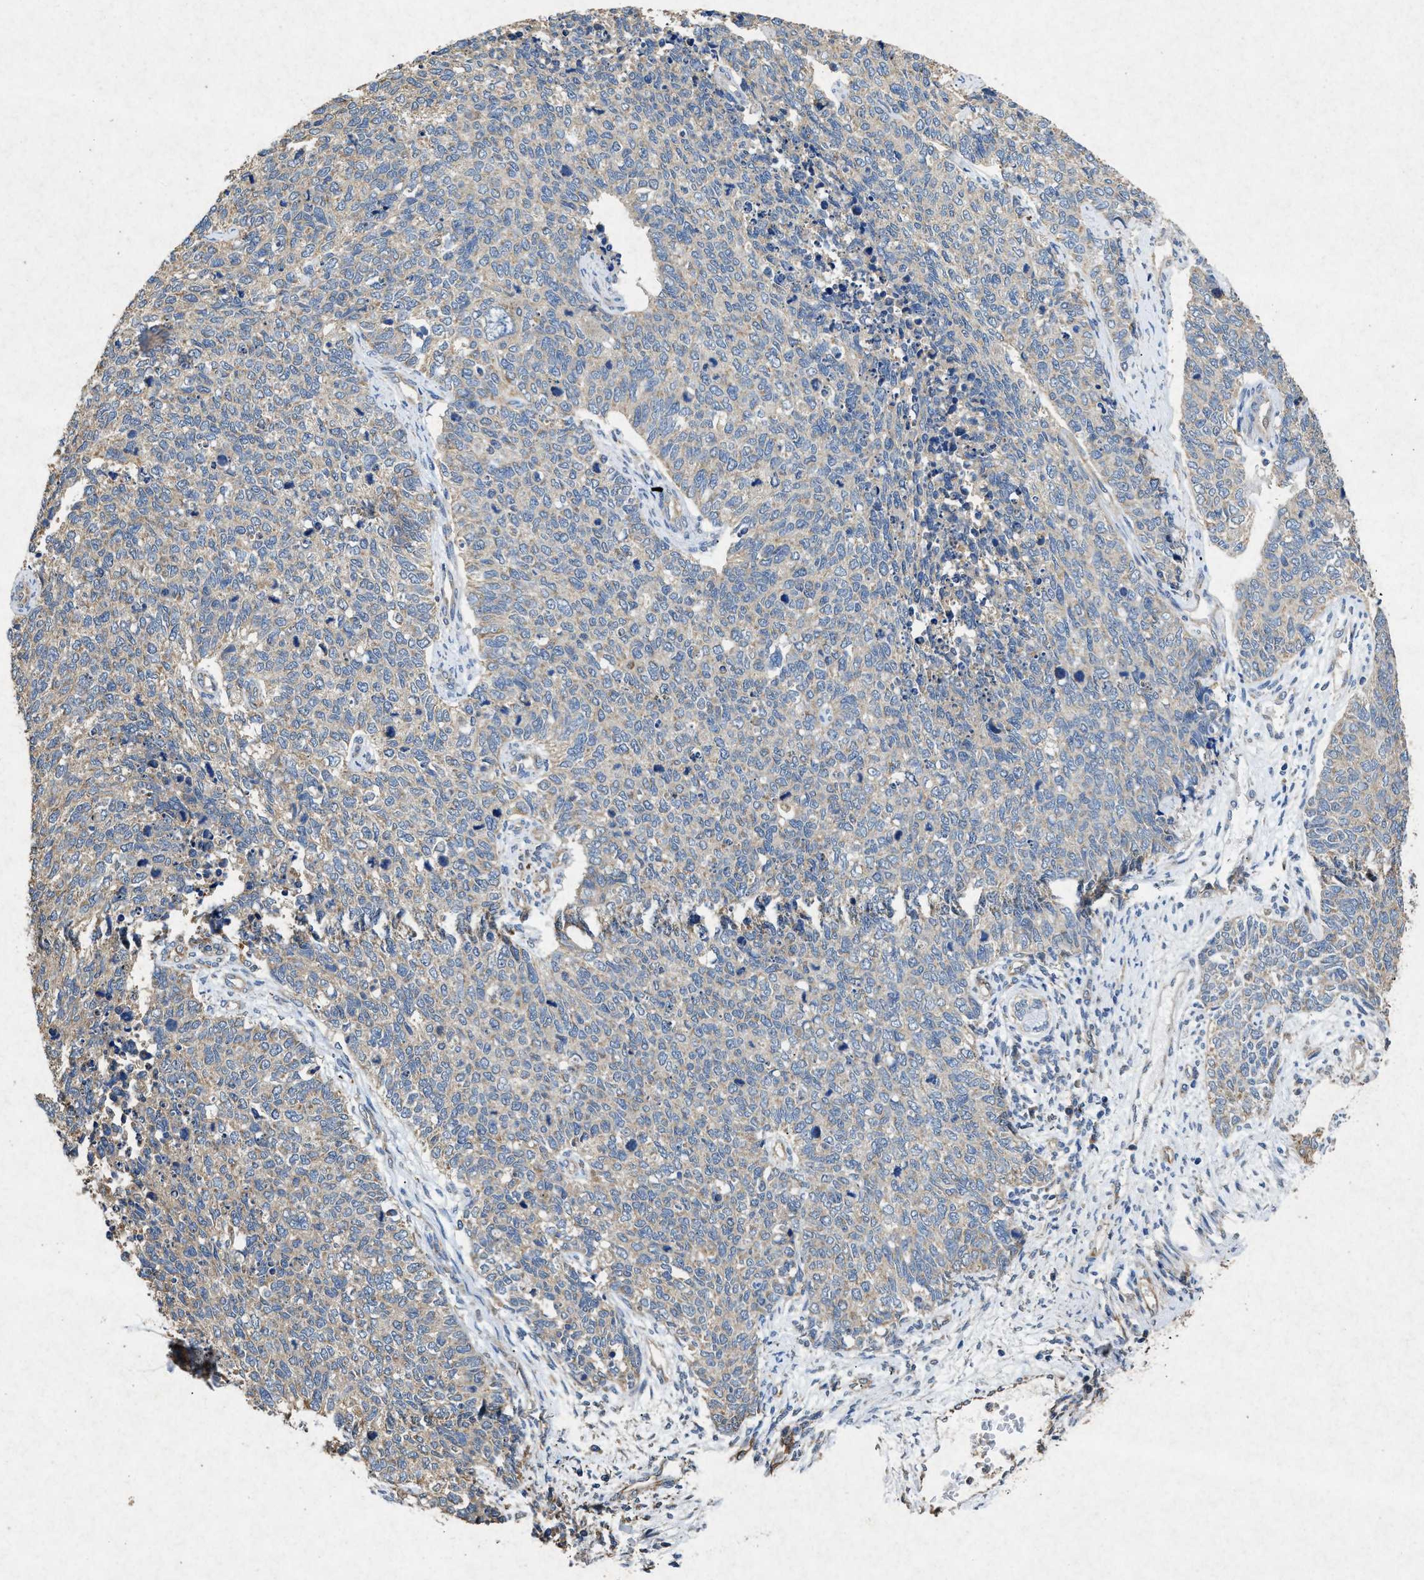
{"staining": {"intensity": "weak", "quantity": "<25%", "location": "cytoplasmic/membranous"}, "tissue": "cervical cancer", "cell_type": "Tumor cells", "image_type": "cancer", "snomed": [{"axis": "morphology", "description": "Squamous cell carcinoma, NOS"}, {"axis": "topography", "description": "Cervix"}], "caption": "Immunohistochemistry of cervical squamous cell carcinoma demonstrates no expression in tumor cells. (Stains: DAB (3,3'-diaminobenzidine) immunohistochemistry (IHC) with hematoxylin counter stain, Microscopy: brightfield microscopy at high magnification).", "gene": "CDK15", "patient": {"sex": "female", "age": 63}}